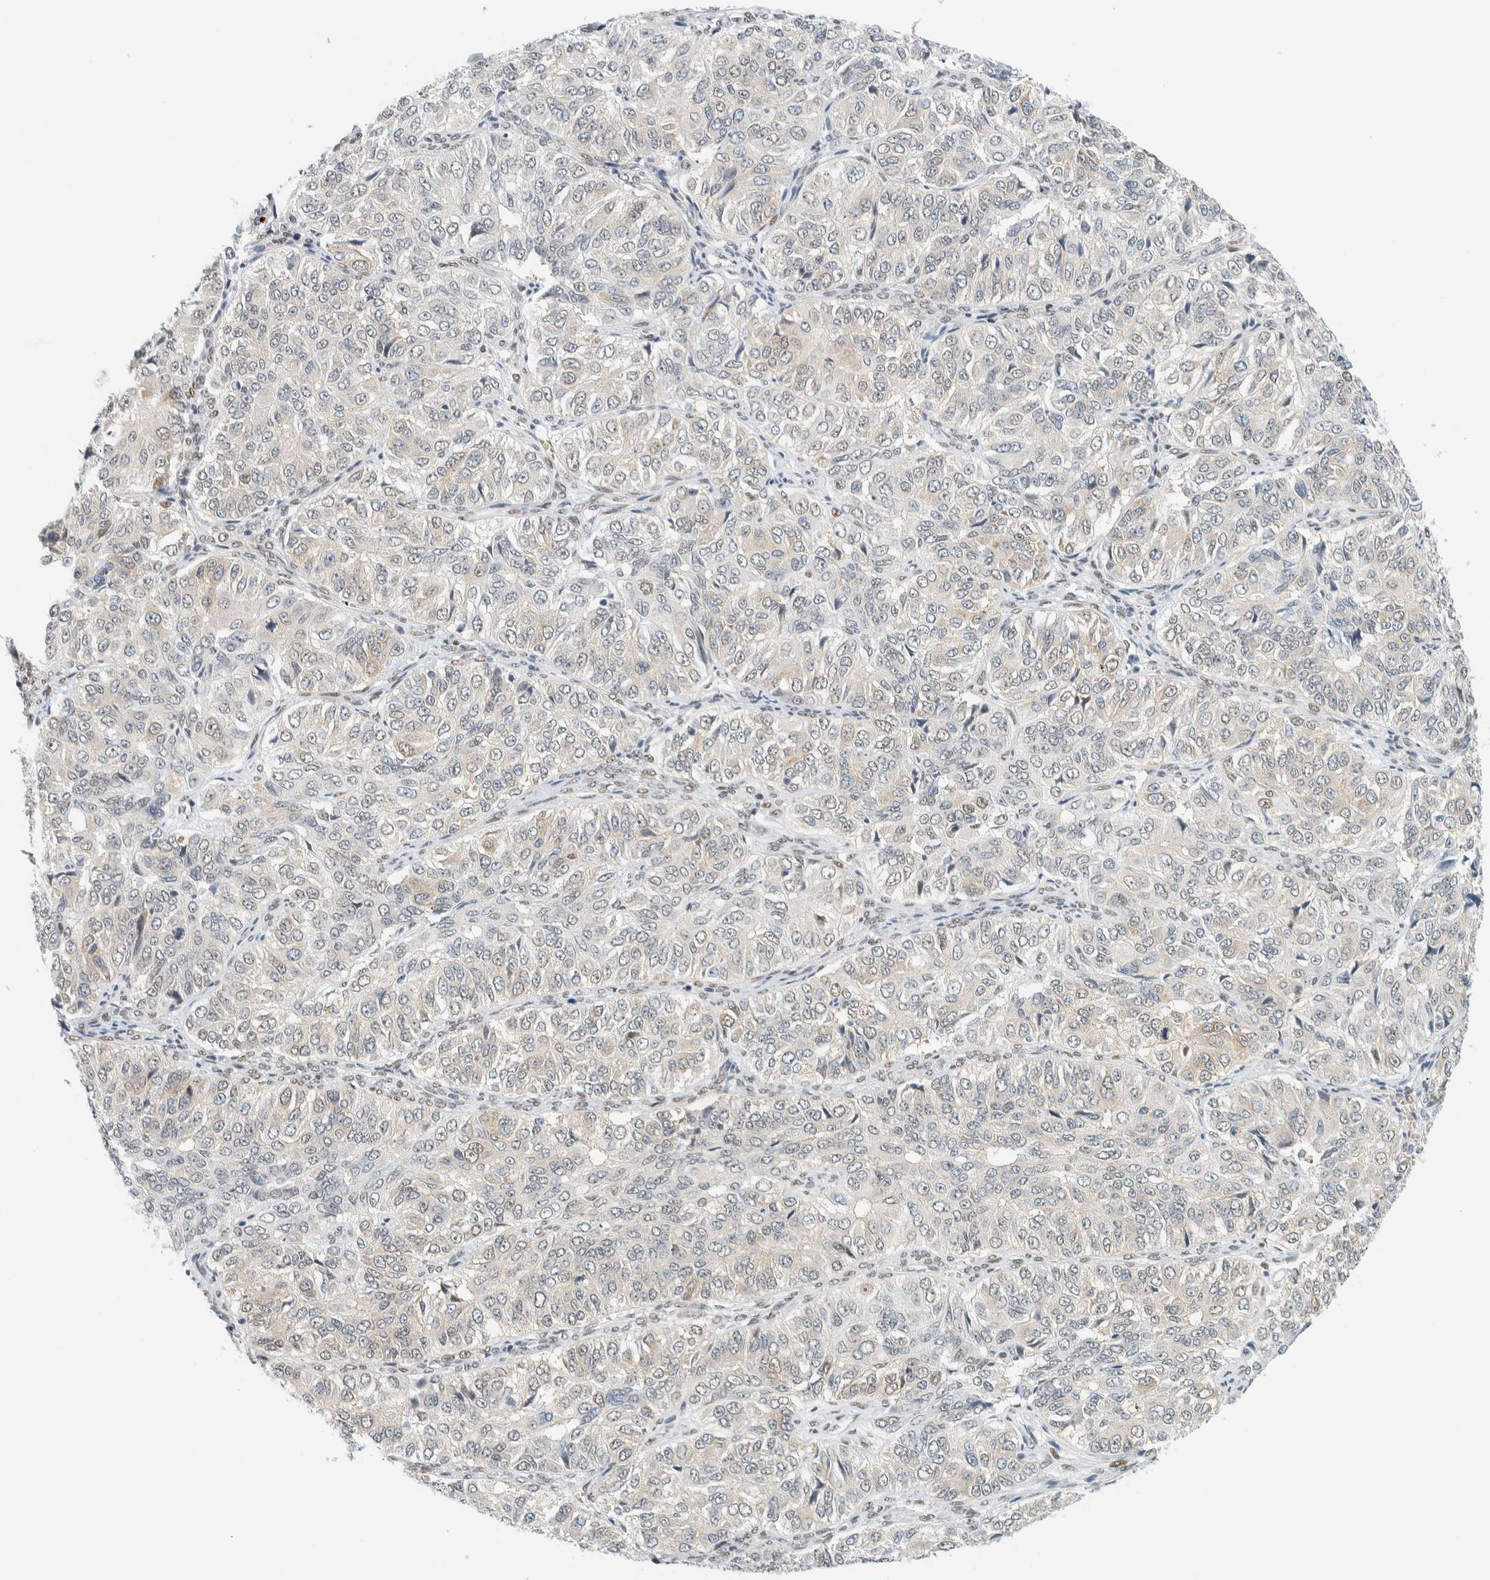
{"staining": {"intensity": "negative", "quantity": "none", "location": "none"}, "tissue": "ovarian cancer", "cell_type": "Tumor cells", "image_type": "cancer", "snomed": [{"axis": "morphology", "description": "Carcinoma, endometroid"}, {"axis": "topography", "description": "Ovary"}], "caption": "This image is of endometroid carcinoma (ovarian) stained with immunohistochemistry to label a protein in brown with the nuclei are counter-stained blue. There is no expression in tumor cells.", "gene": "ZNF683", "patient": {"sex": "female", "age": 51}}